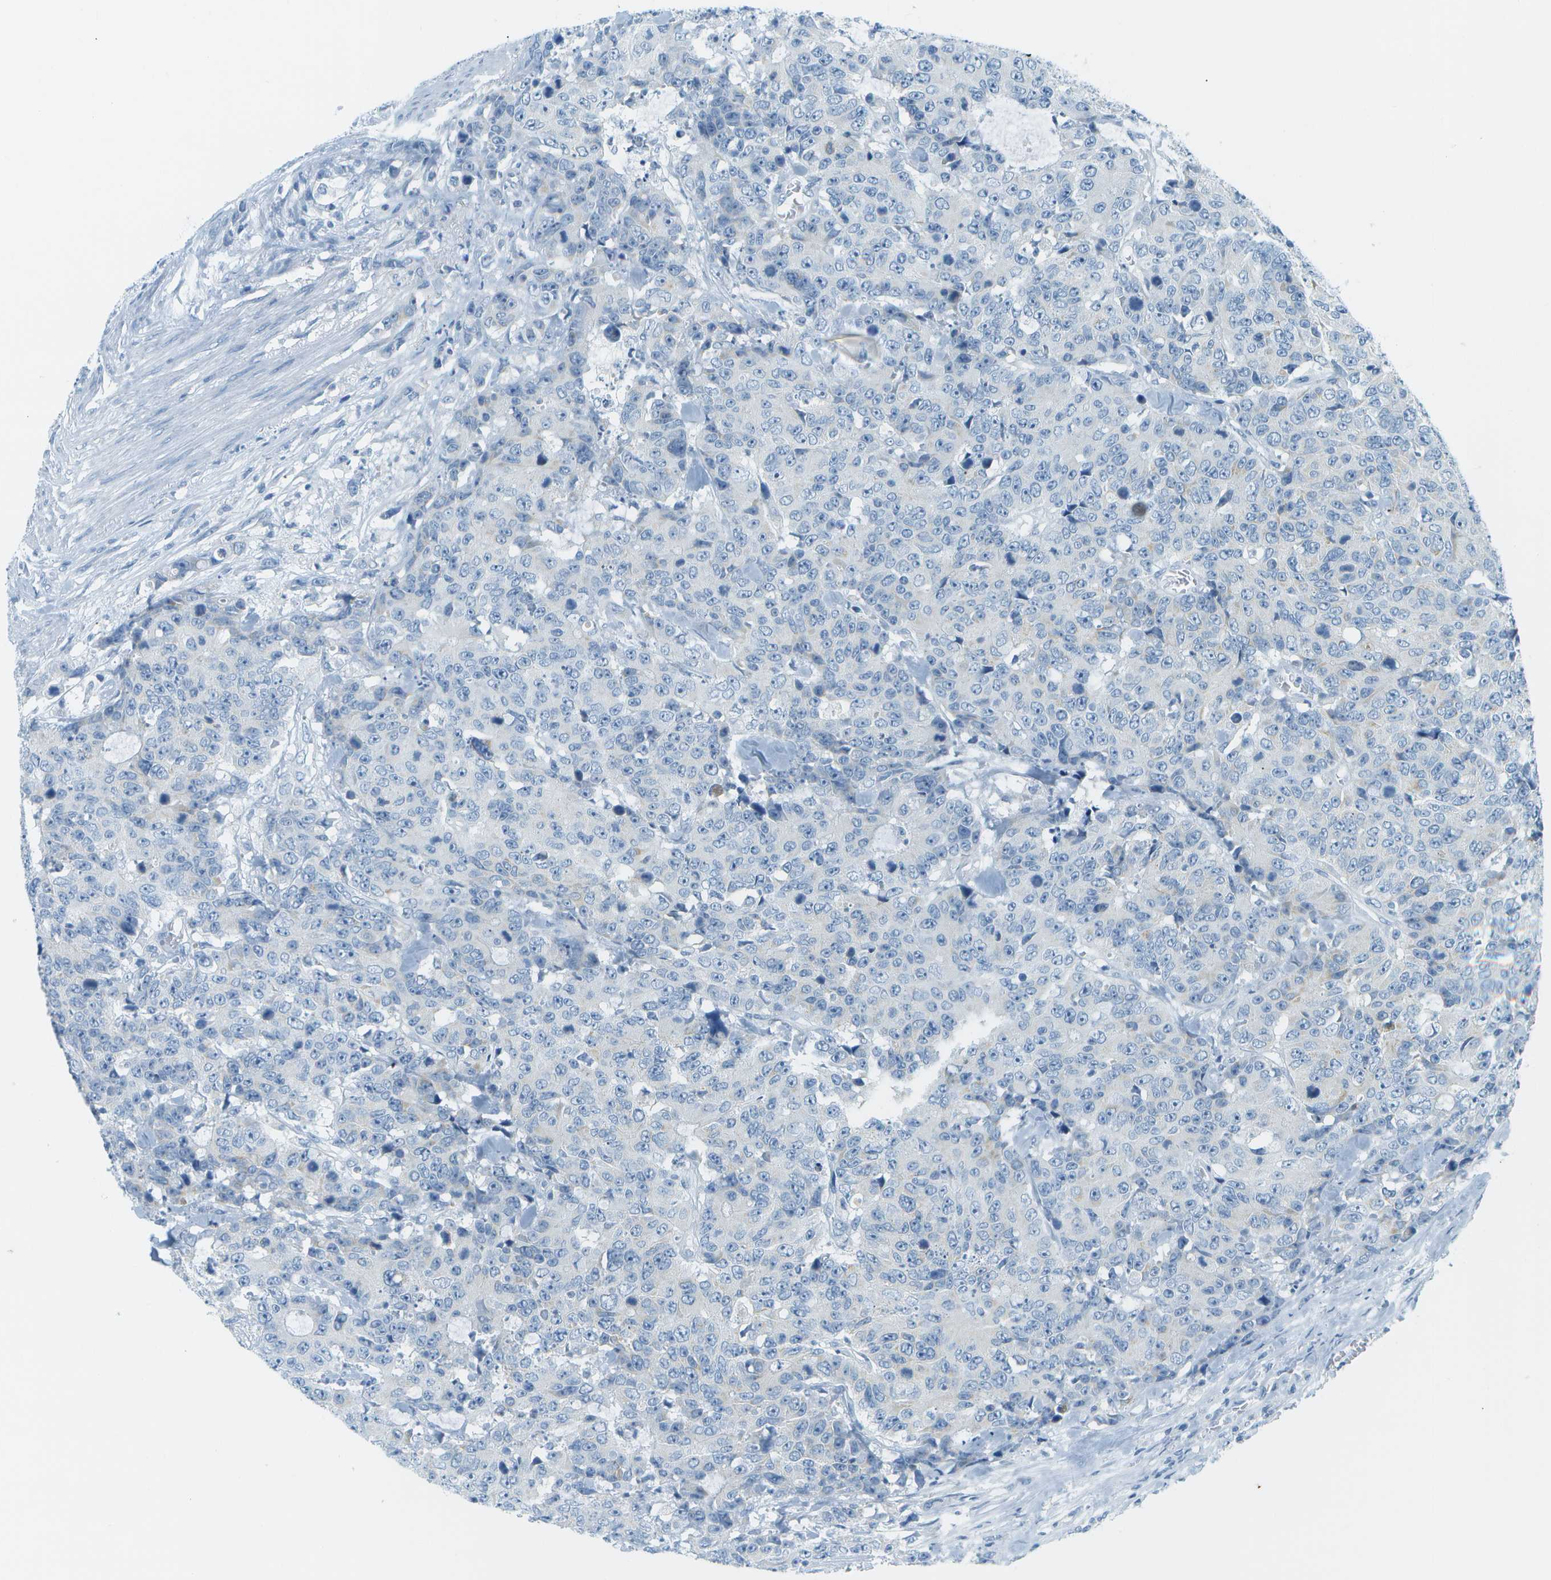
{"staining": {"intensity": "negative", "quantity": "none", "location": "none"}, "tissue": "colorectal cancer", "cell_type": "Tumor cells", "image_type": "cancer", "snomed": [{"axis": "morphology", "description": "Adenocarcinoma, NOS"}, {"axis": "topography", "description": "Colon"}], "caption": "The histopathology image displays no significant expression in tumor cells of colorectal cancer (adenocarcinoma).", "gene": "SMYD5", "patient": {"sex": "female", "age": 86}}